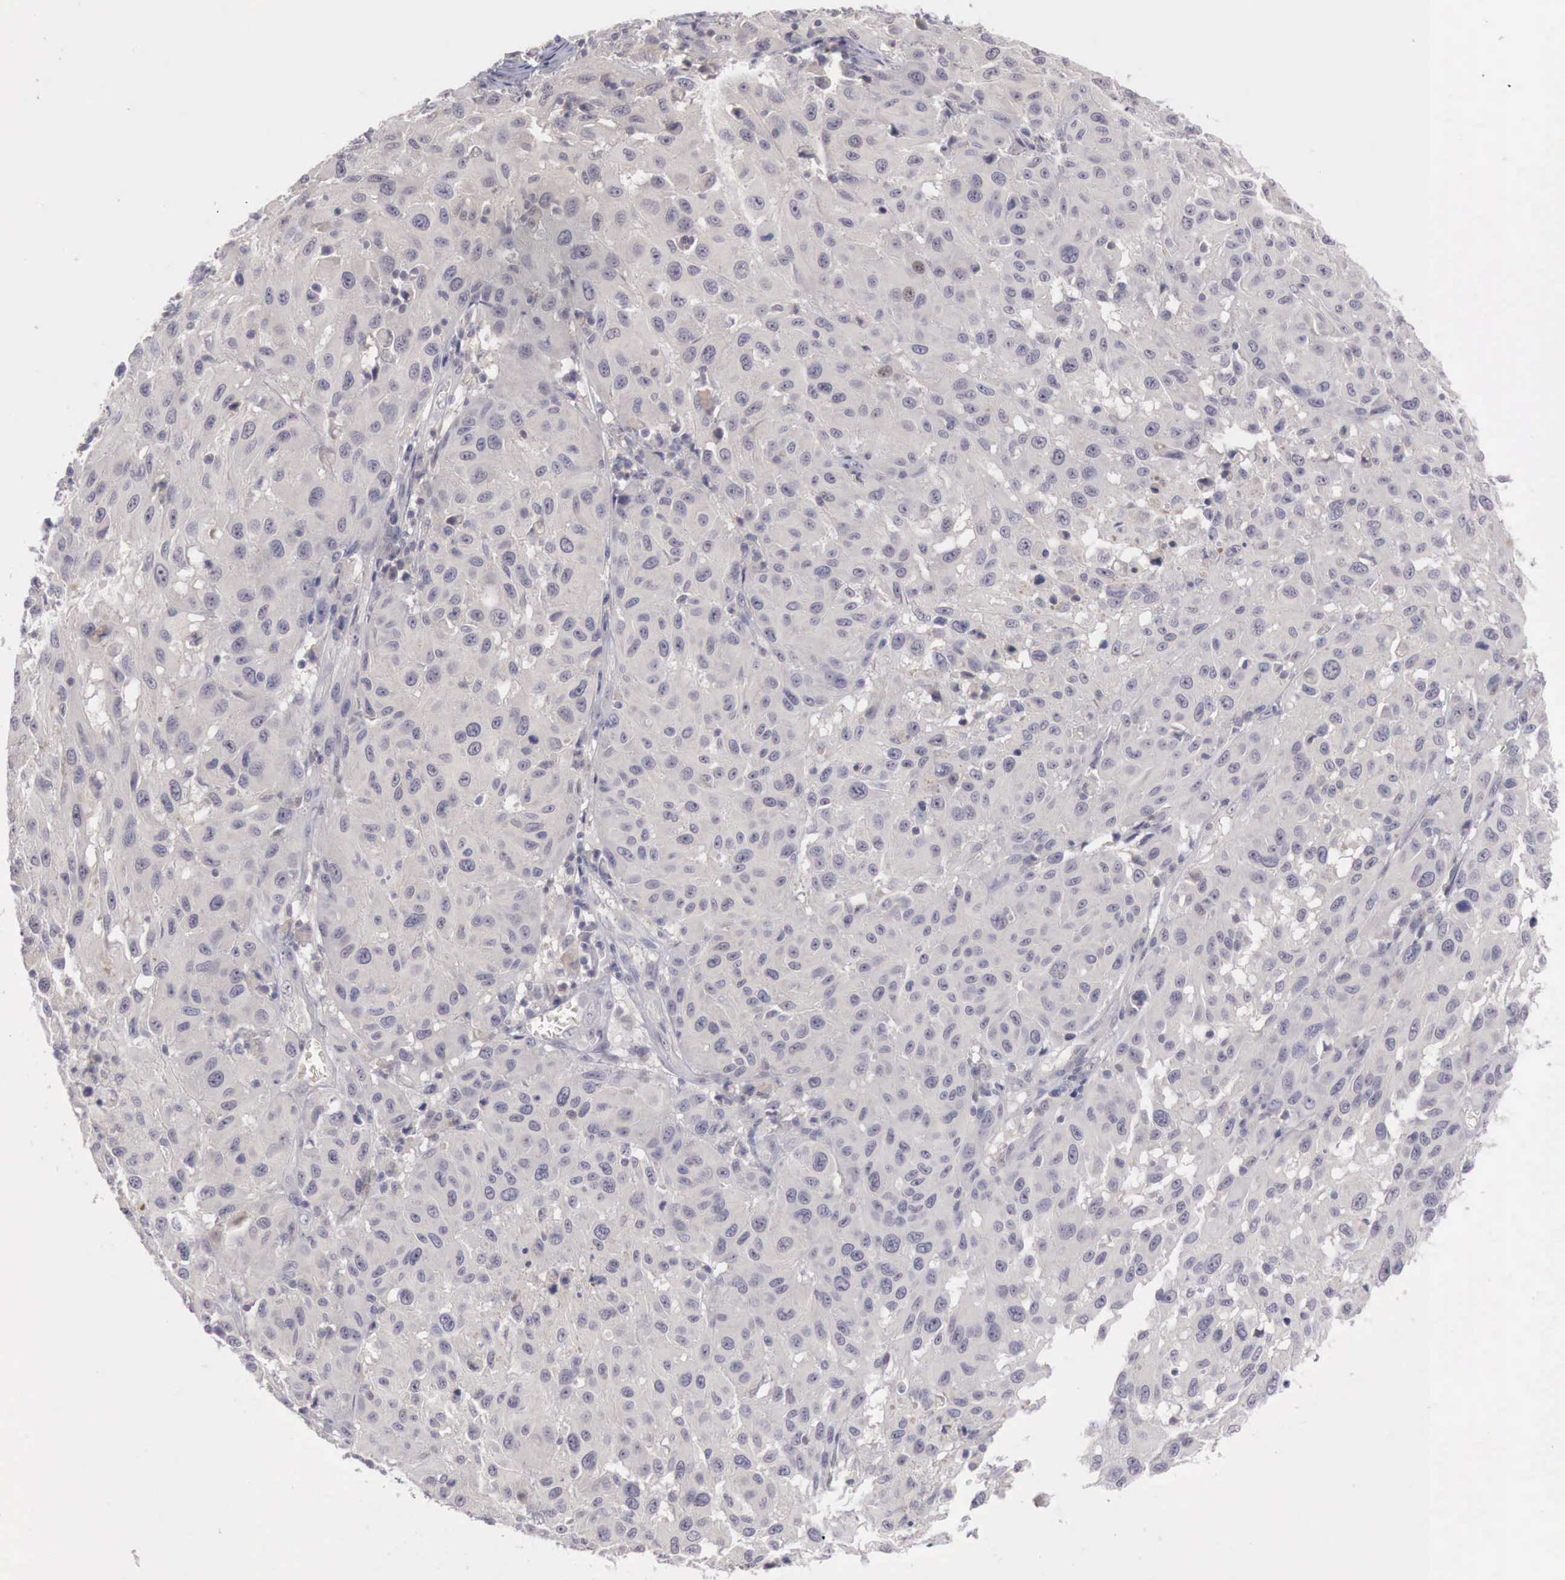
{"staining": {"intensity": "negative", "quantity": "none", "location": "none"}, "tissue": "melanoma", "cell_type": "Tumor cells", "image_type": "cancer", "snomed": [{"axis": "morphology", "description": "Malignant melanoma, NOS"}, {"axis": "topography", "description": "Skin"}], "caption": "IHC histopathology image of neoplastic tissue: melanoma stained with DAB (3,3'-diaminobenzidine) demonstrates no significant protein positivity in tumor cells.", "gene": "GATA1", "patient": {"sex": "female", "age": 77}}